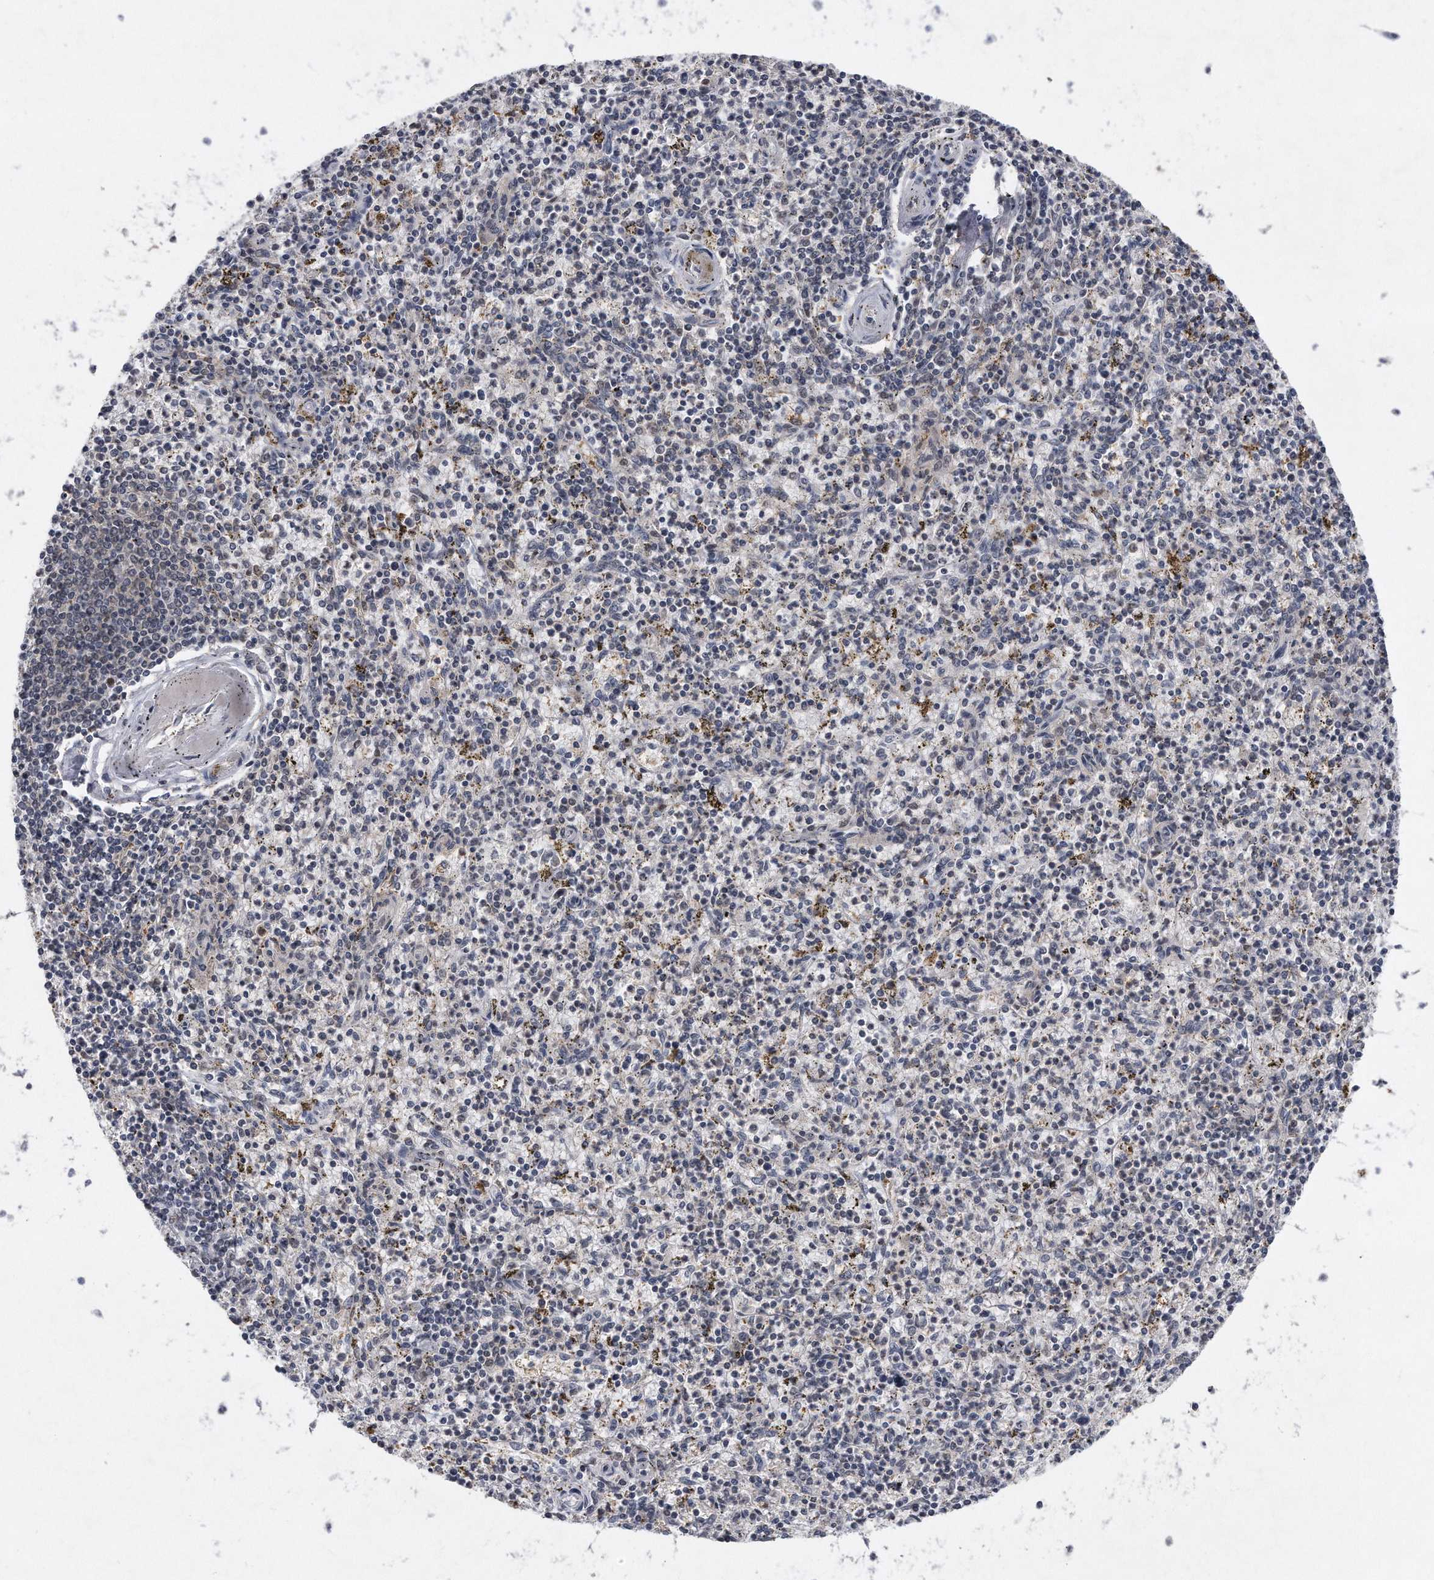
{"staining": {"intensity": "weak", "quantity": "25%-75%", "location": "cytoplasmic/membranous,nuclear"}, "tissue": "spleen", "cell_type": "Cells in red pulp", "image_type": "normal", "snomed": [{"axis": "morphology", "description": "Normal tissue, NOS"}, {"axis": "topography", "description": "Spleen"}], "caption": "Weak cytoplasmic/membranous,nuclear protein staining is appreciated in about 25%-75% of cells in red pulp in spleen. (DAB (3,3'-diaminobenzidine) IHC, brown staining for protein, blue staining for nuclei).", "gene": "VIRMA", "patient": {"sex": "male", "age": 72}}